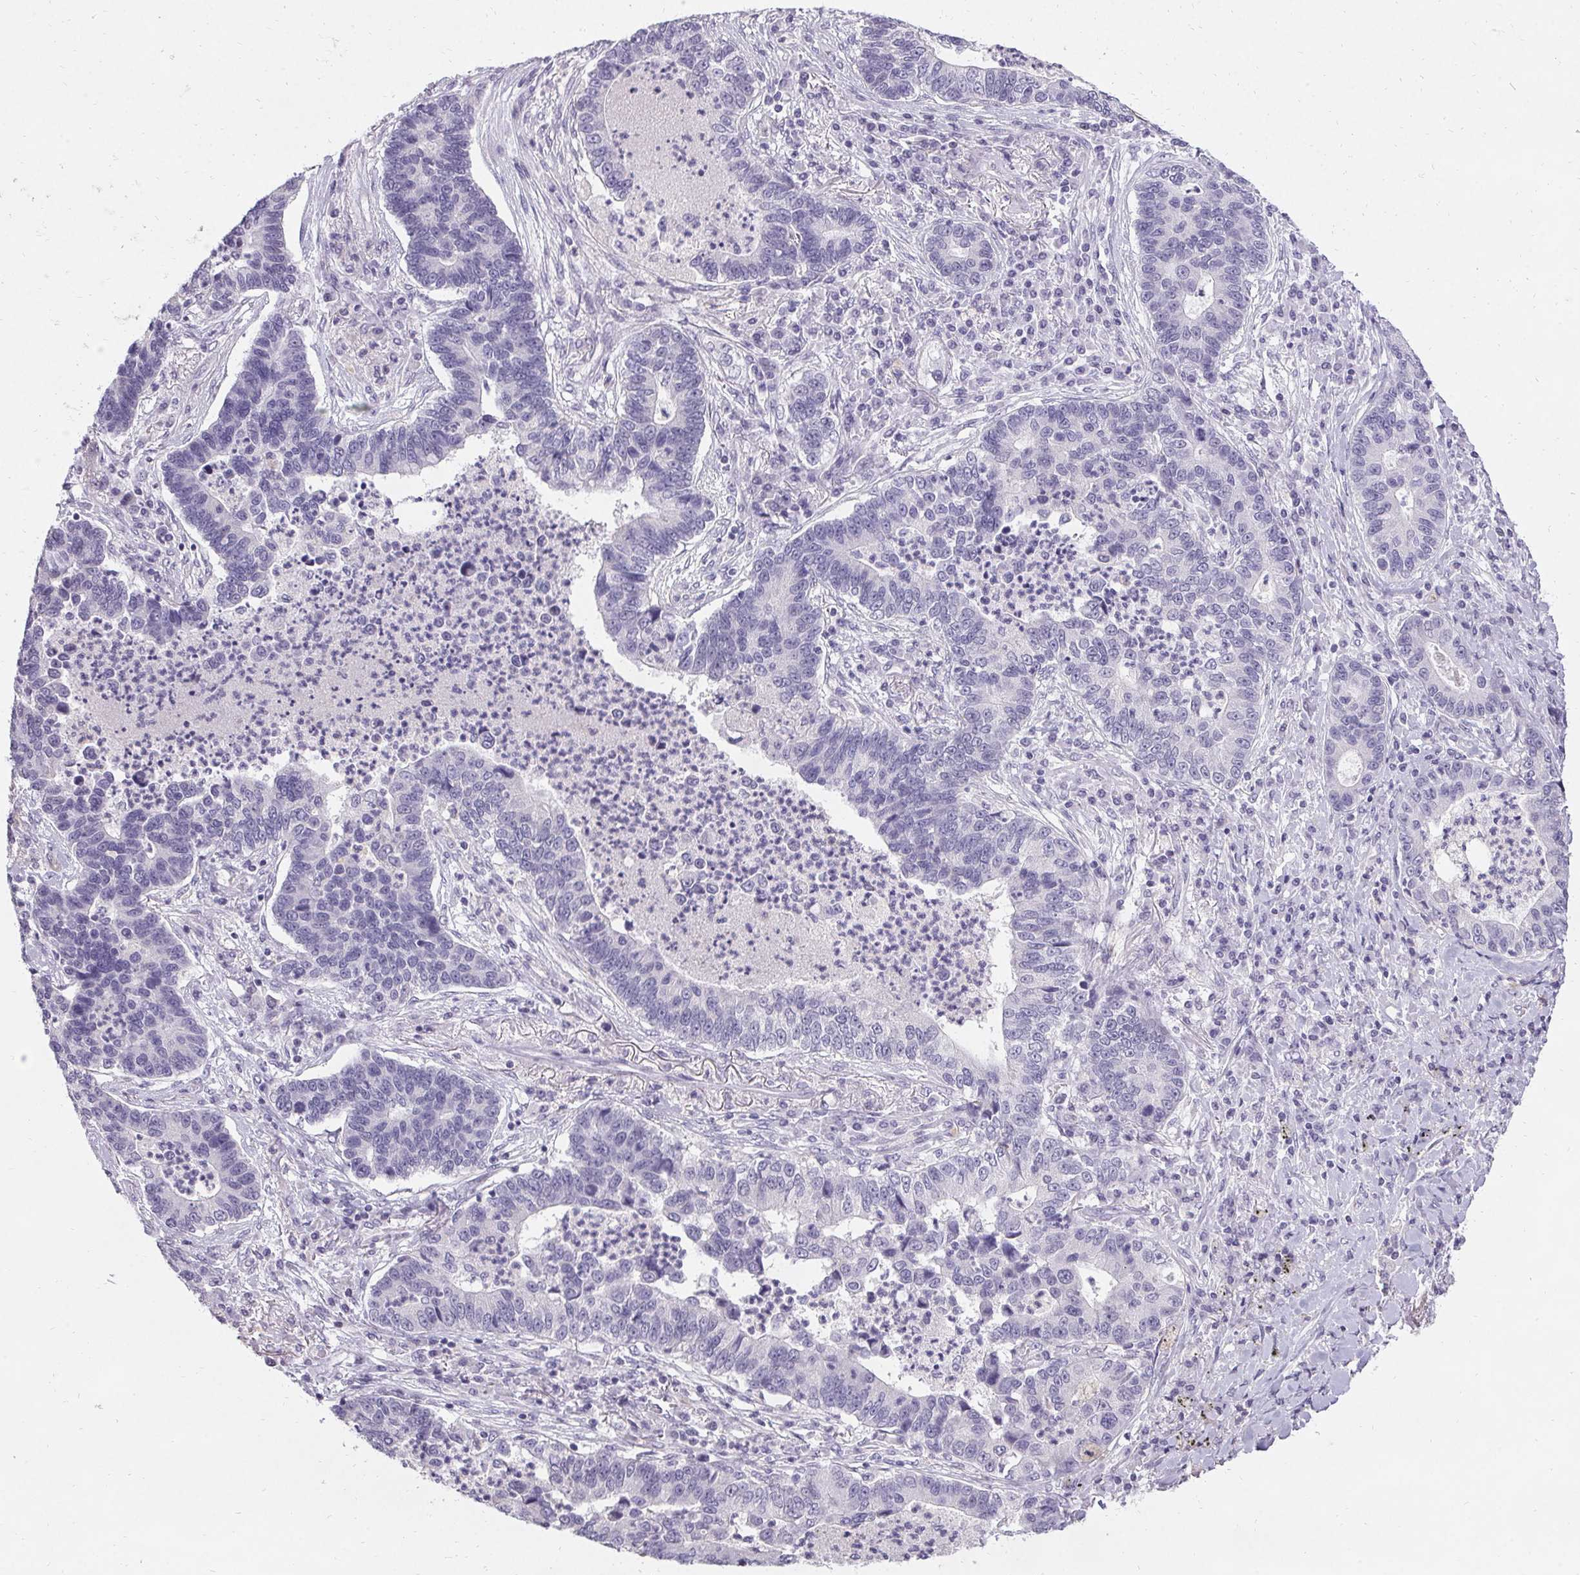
{"staining": {"intensity": "negative", "quantity": "none", "location": "none"}, "tissue": "lung cancer", "cell_type": "Tumor cells", "image_type": "cancer", "snomed": [{"axis": "morphology", "description": "Adenocarcinoma, NOS"}, {"axis": "topography", "description": "Lung"}], "caption": "High power microscopy histopathology image of an immunohistochemistry image of lung adenocarcinoma, revealing no significant expression in tumor cells.", "gene": "PMEL", "patient": {"sex": "female", "age": 57}}